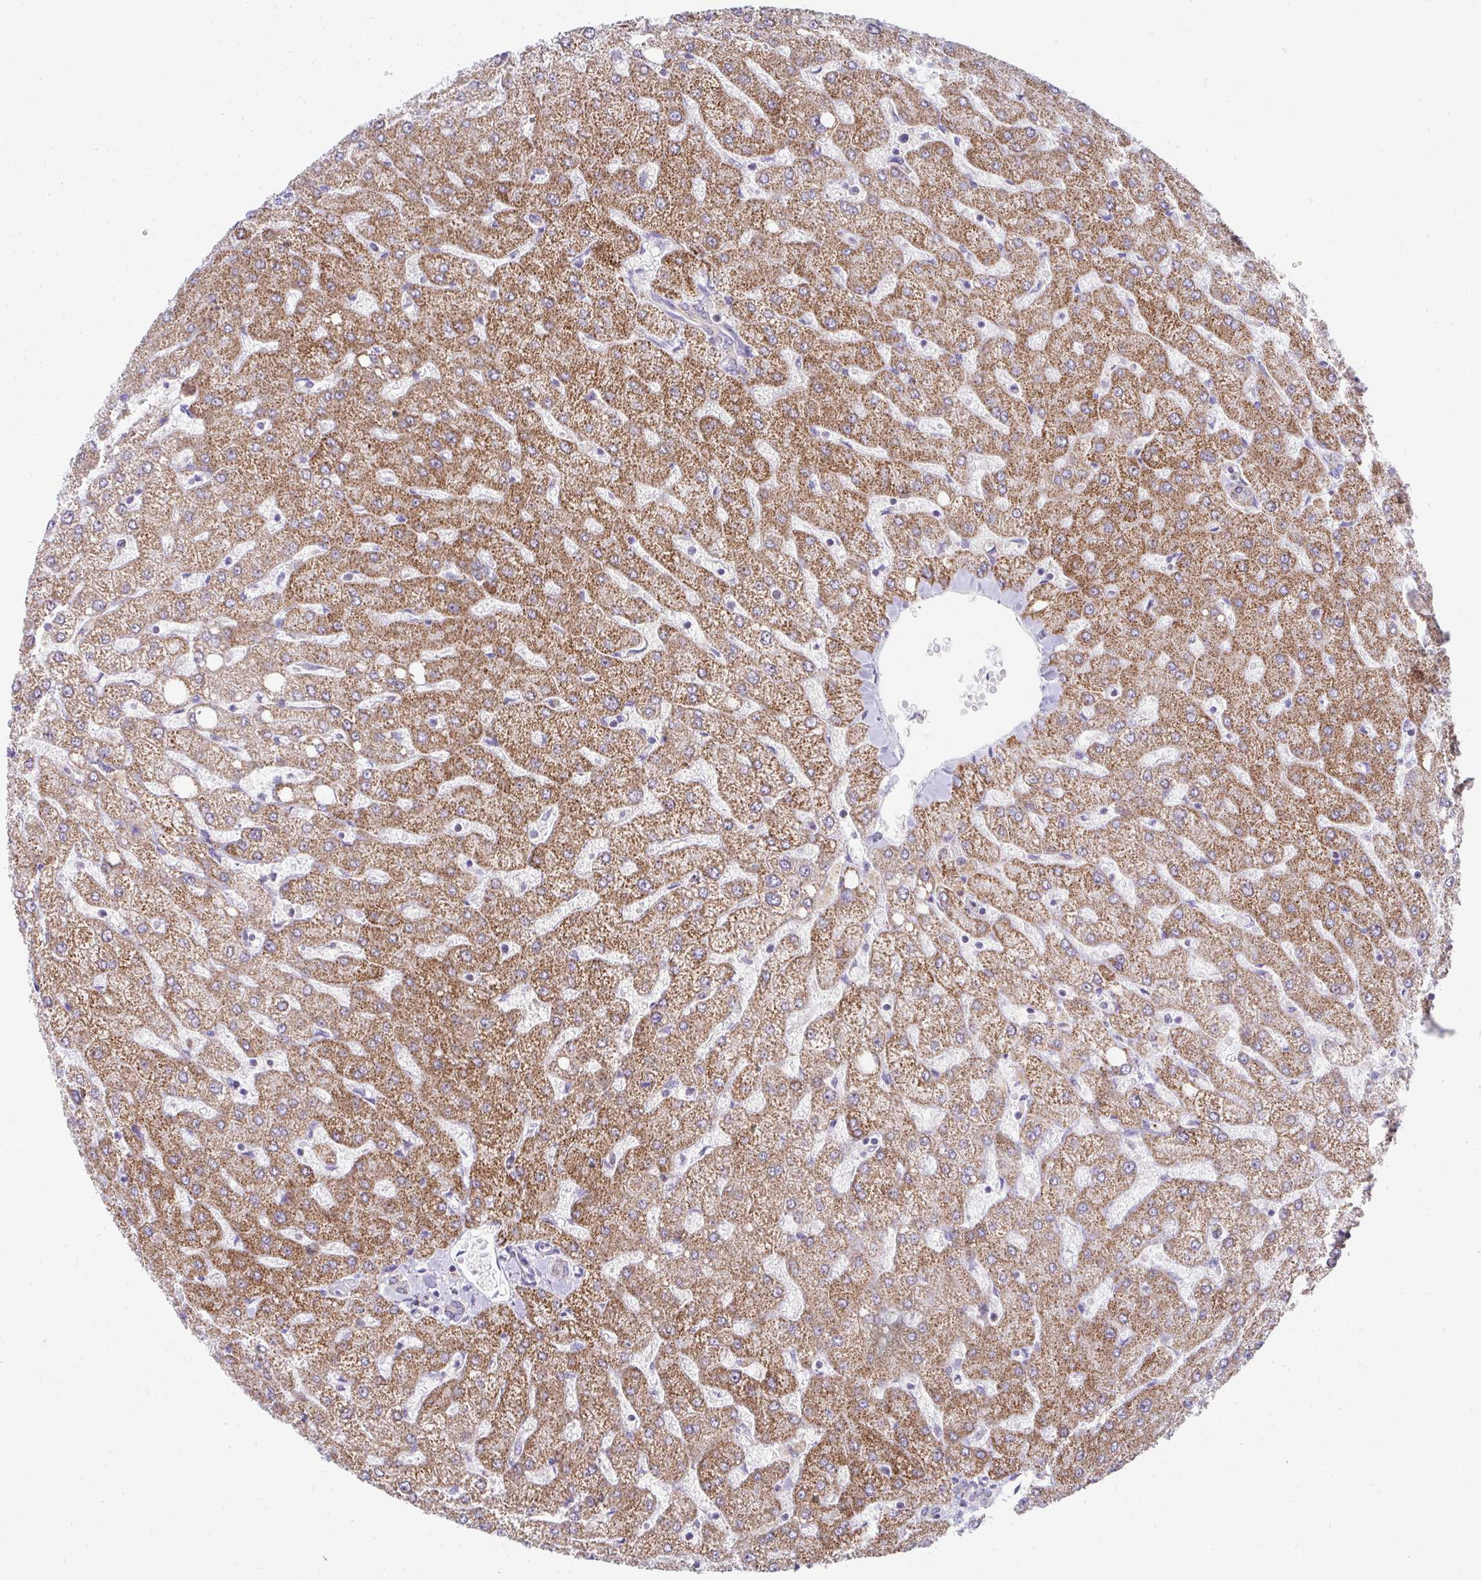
{"staining": {"intensity": "negative", "quantity": "none", "location": "none"}, "tissue": "liver", "cell_type": "Cholangiocytes", "image_type": "normal", "snomed": [{"axis": "morphology", "description": "Normal tissue, NOS"}, {"axis": "topography", "description": "Liver"}], "caption": "Photomicrograph shows no significant protein expression in cholangiocytes of benign liver. (Immunohistochemistry (ihc), brightfield microscopy, high magnification).", "gene": "PRRG3", "patient": {"sex": "female", "age": 54}}